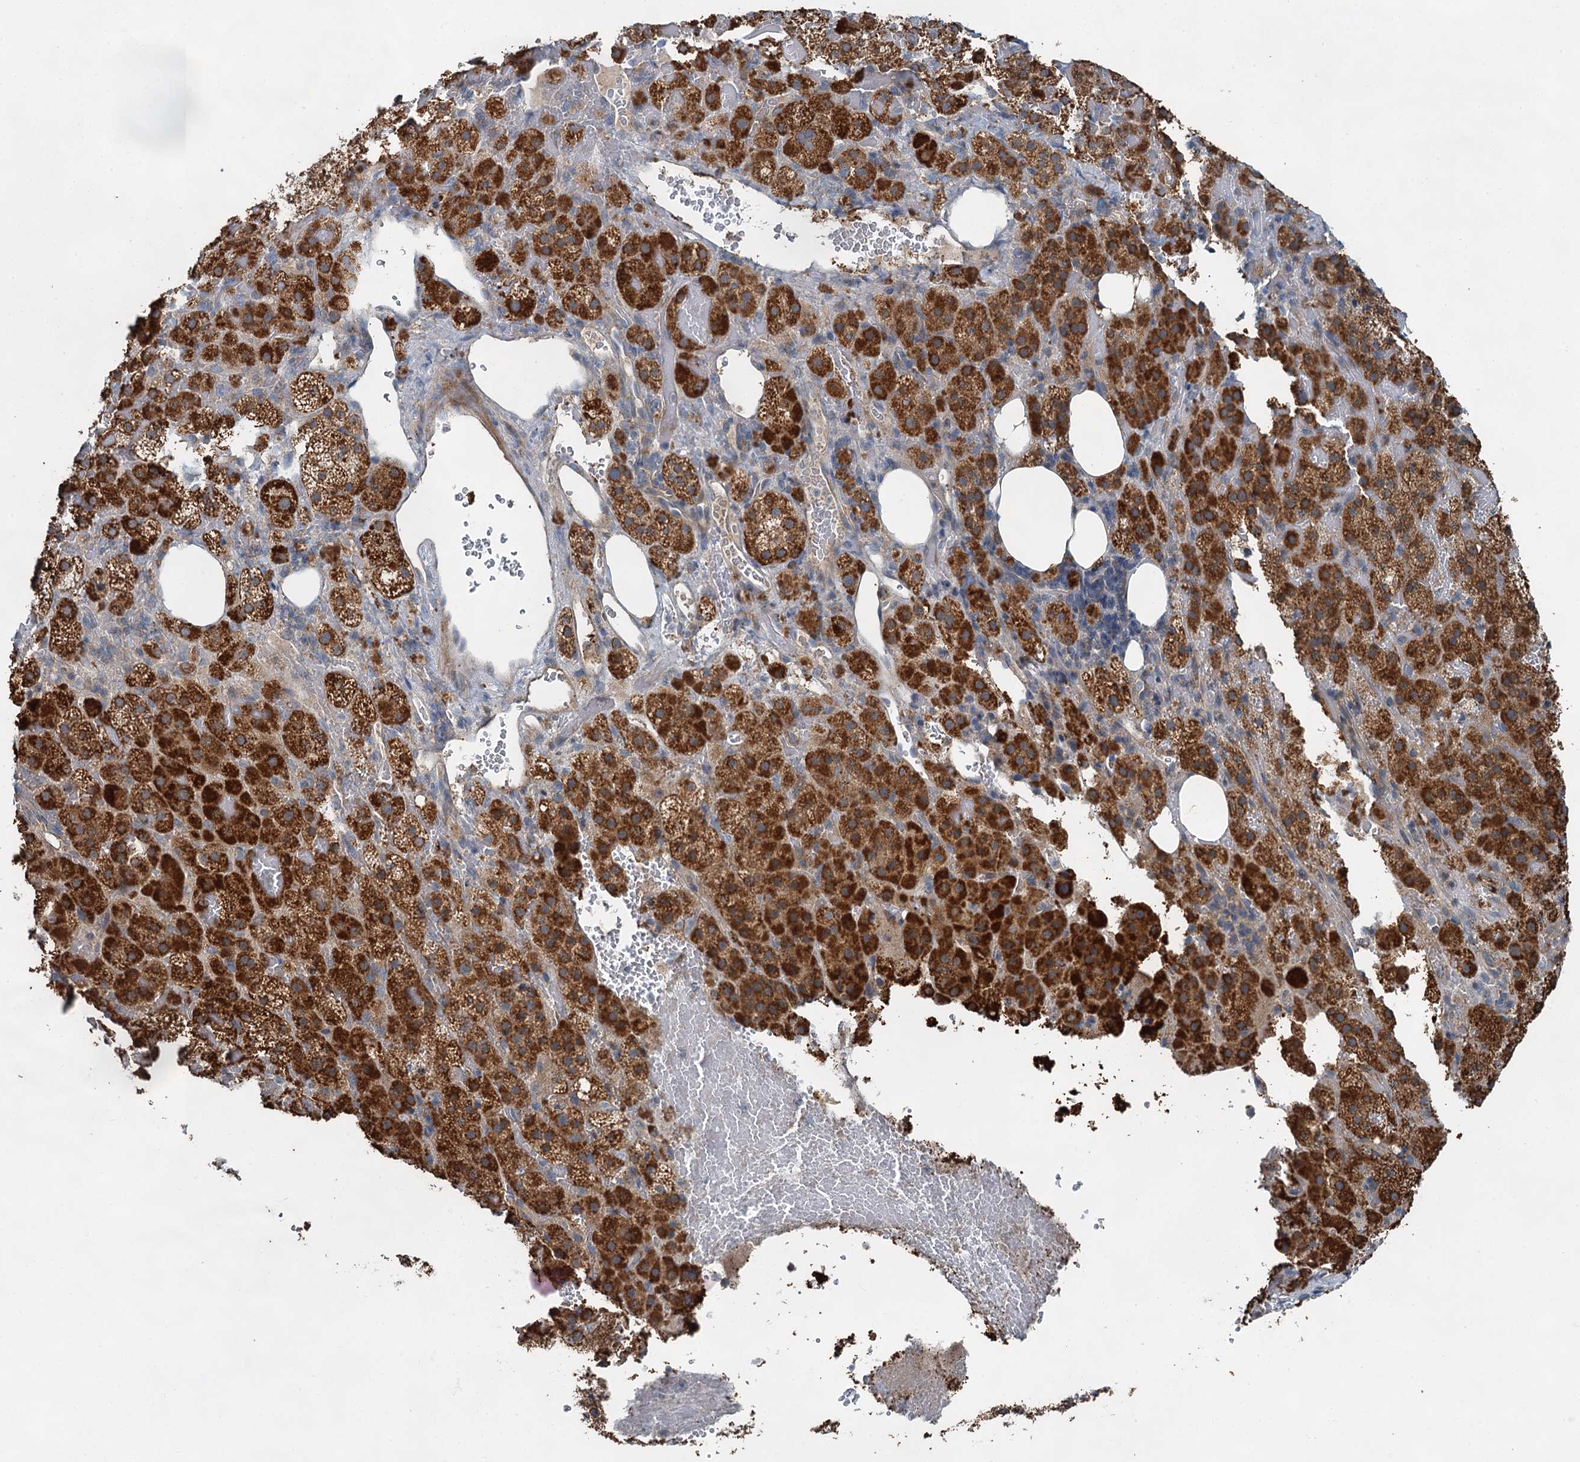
{"staining": {"intensity": "strong", "quantity": ">75%", "location": "cytoplasmic/membranous"}, "tissue": "adrenal gland", "cell_type": "Glandular cells", "image_type": "normal", "snomed": [{"axis": "morphology", "description": "Normal tissue, NOS"}, {"axis": "topography", "description": "Adrenal gland"}], "caption": "Immunohistochemistry micrograph of normal adrenal gland stained for a protein (brown), which shows high levels of strong cytoplasmic/membranous staining in approximately >75% of glandular cells.", "gene": "HAUS2", "patient": {"sex": "female", "age": 59}}